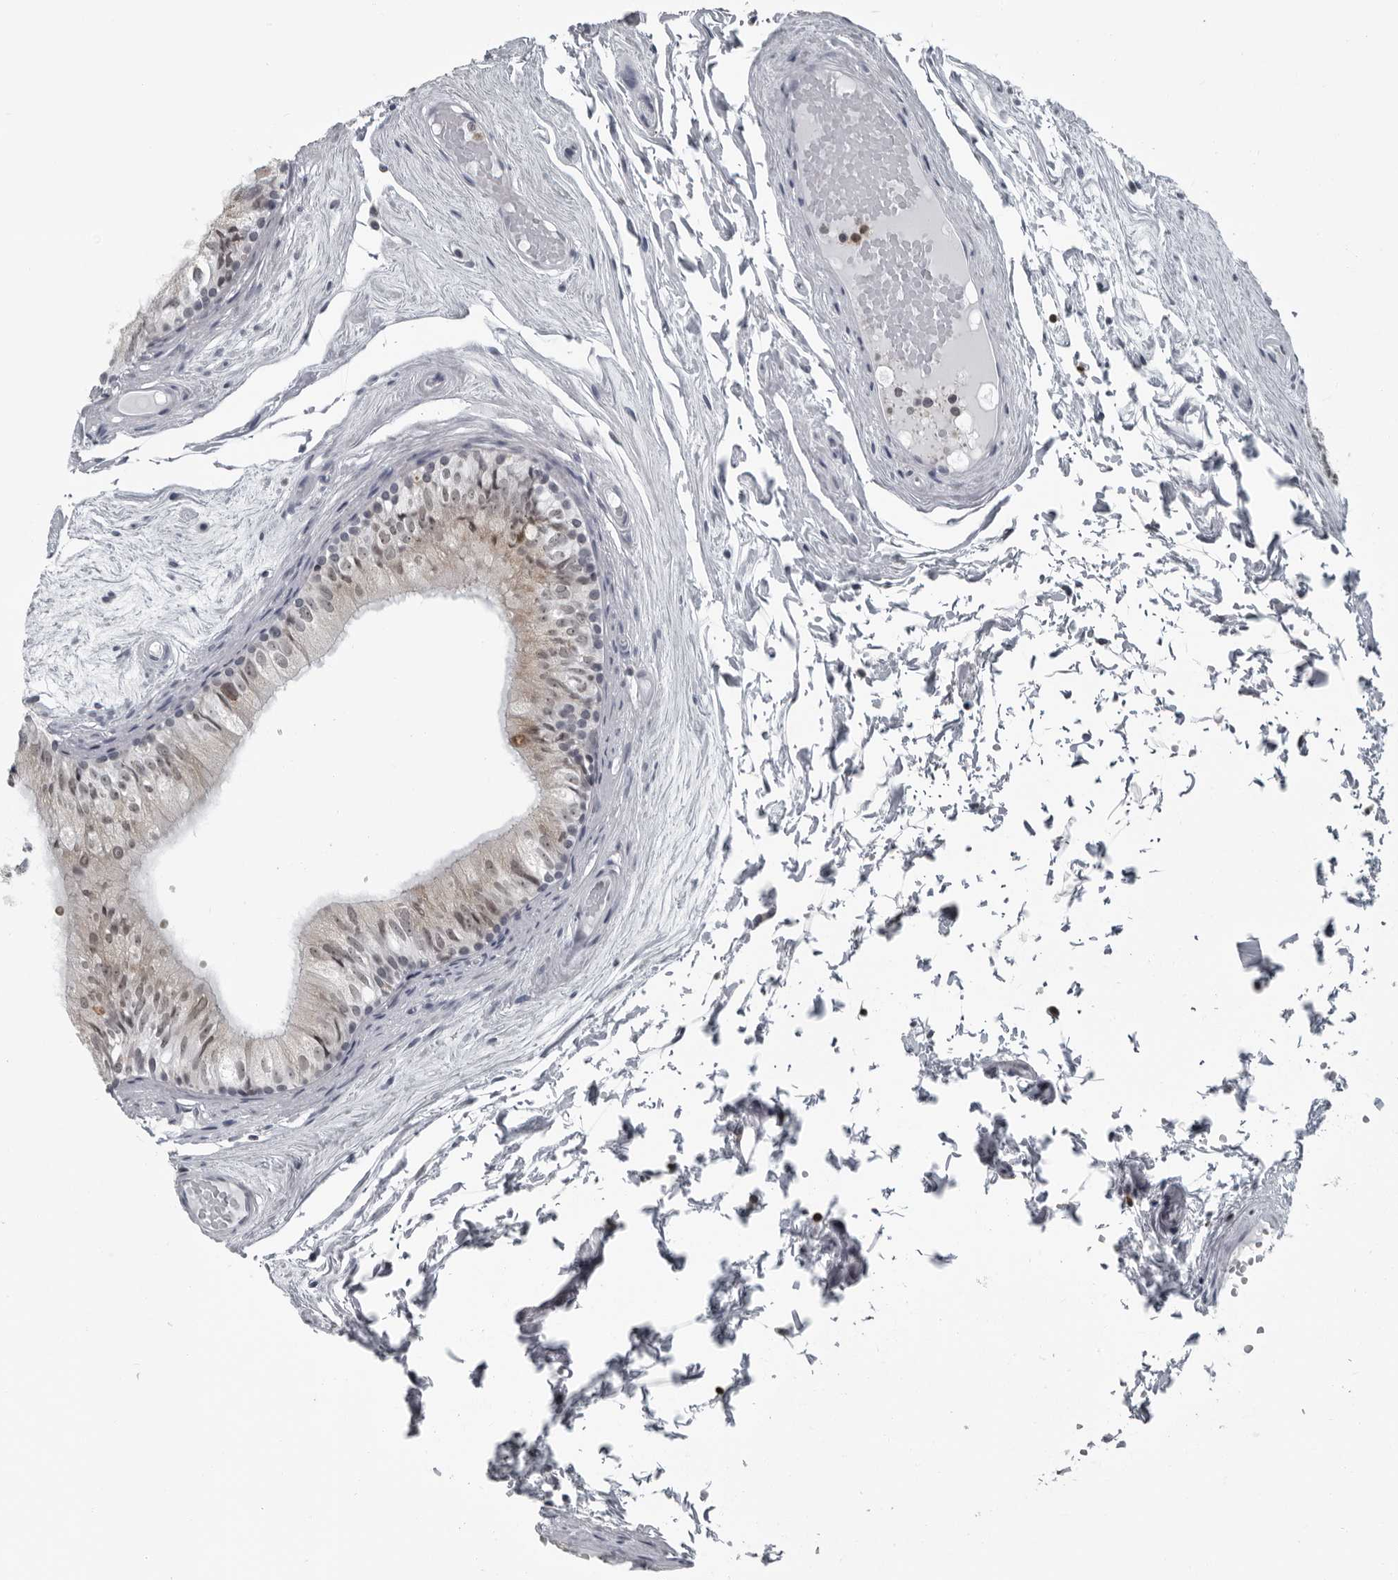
{"staining": {"intensity": "weak", "quantity": "25%-75%", "location": "nuclear"}, "tissue": "epididymis", "cell_type": "Glandular cells", "image_type": "normal", "snomed": [{"axis": "morphology", "description": "Normal tissue, NOS"}, {"axis": "topography", "description": "Epididymis"}], "caption": "High-power microscopy captured an IHC micrograph of unremarkable epididymis, revealing weak nuclear staining in approximately 25%-75% of glandular cells. (brown staining indicates protein expression, while blue staining denotes nuclei).", "gene": "RTCA", "patient": {"sex": "male", "age": 79}}